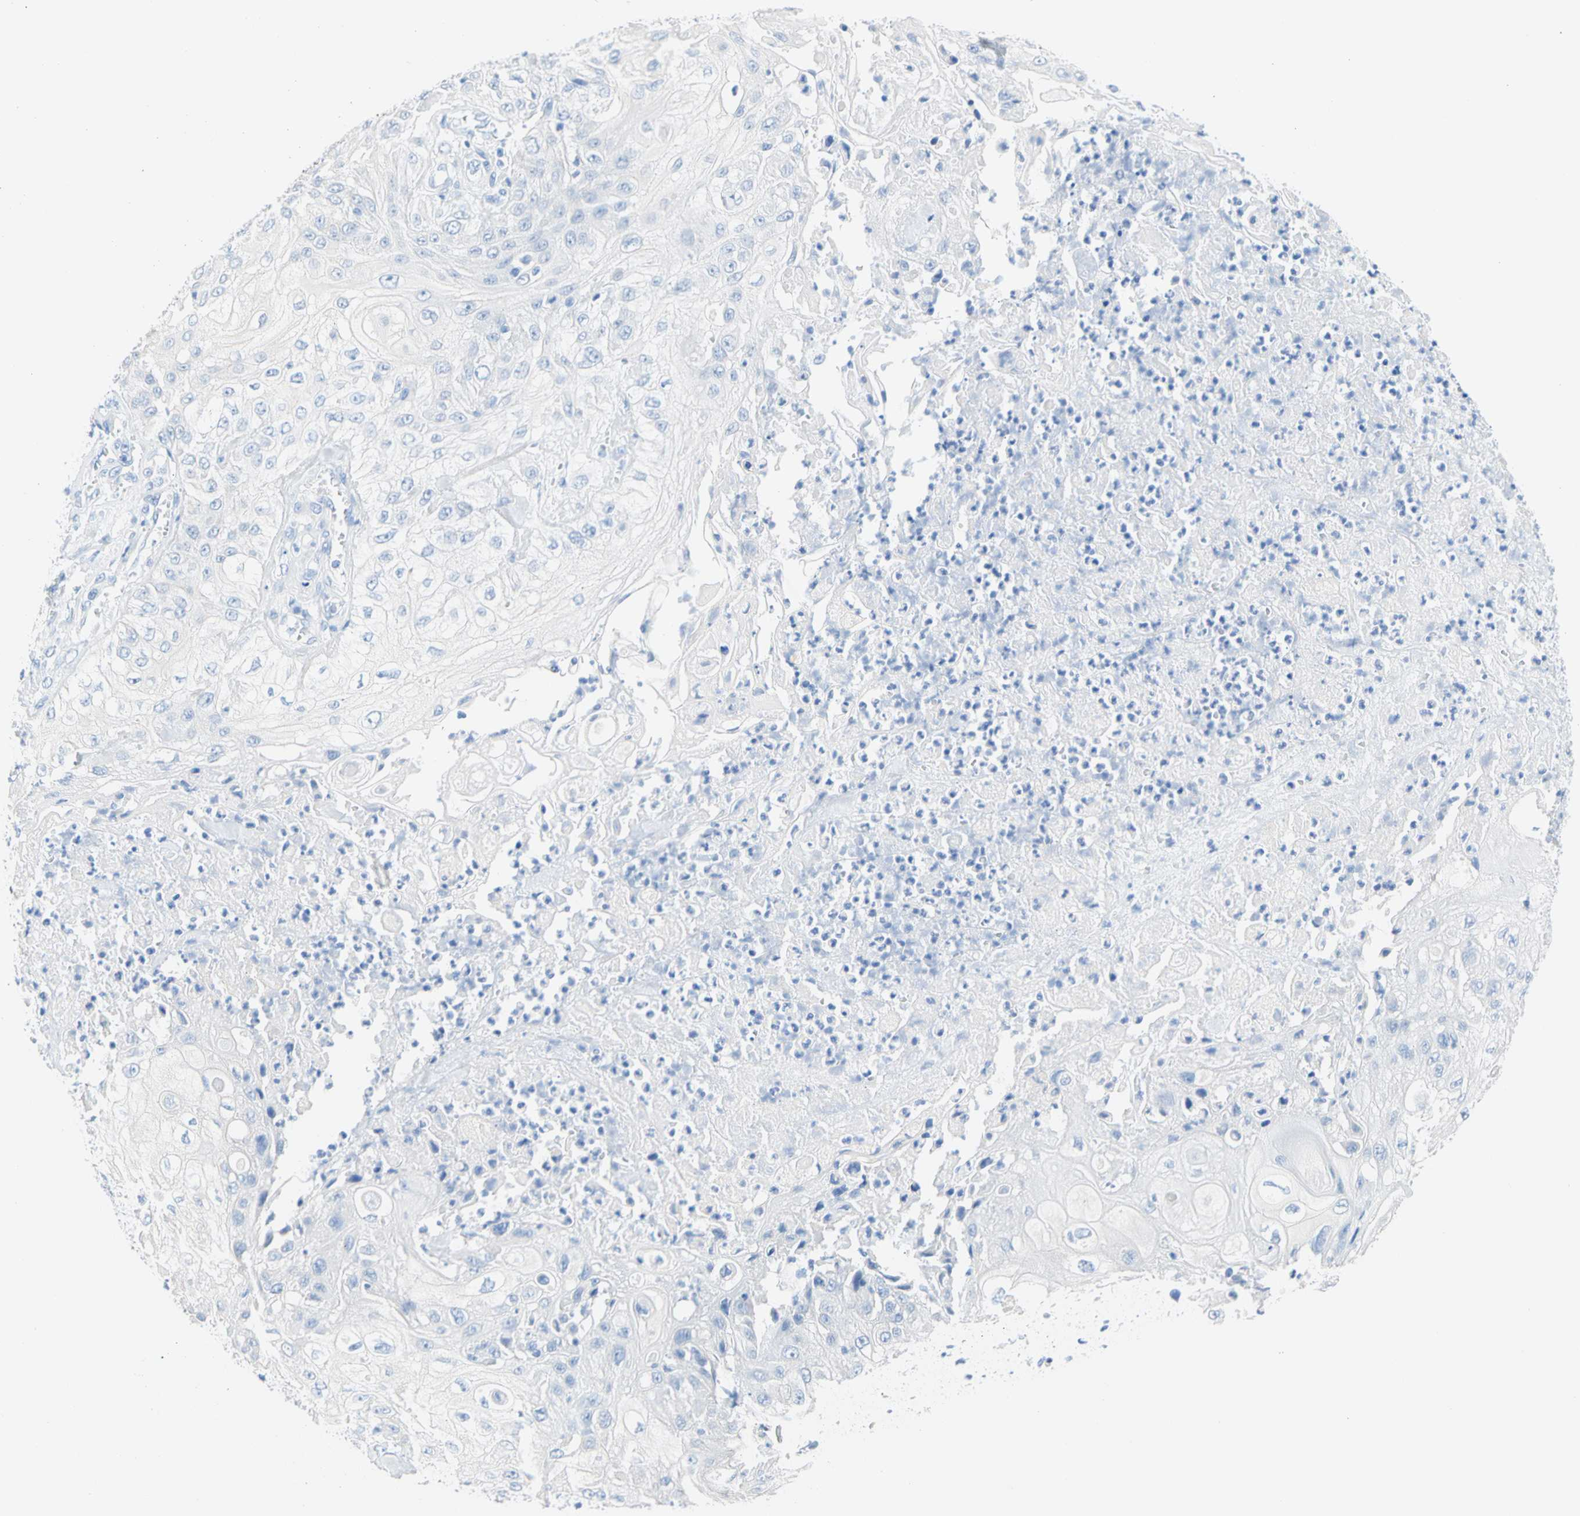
{"staining": {"intensity": "negative", "quantity": "none", "location": "none"}, "tissue": "skin cancer", "cell_type": "Tumor cells", "image_type": "cancer", "snomed": [{"axis": "morphology", "description": "Squamous cell carcinoma, NOS"}, {"axis": "morphology", "description": "Squamous cell carcinoma, metastatic, NOS"}, {"axis": "topography", "description": "Skin"}, {"axis": "topography", "description": "Lymph node"}], "caption": "DAB (3,3'-diaminobenzidine) immunohistochemical staining of human skin cancer (squamous cell carcinoma) exhibits no significant staining in tumor cells.", "gene": "CEL", "patient": {"sex": "male", "age": 75}}